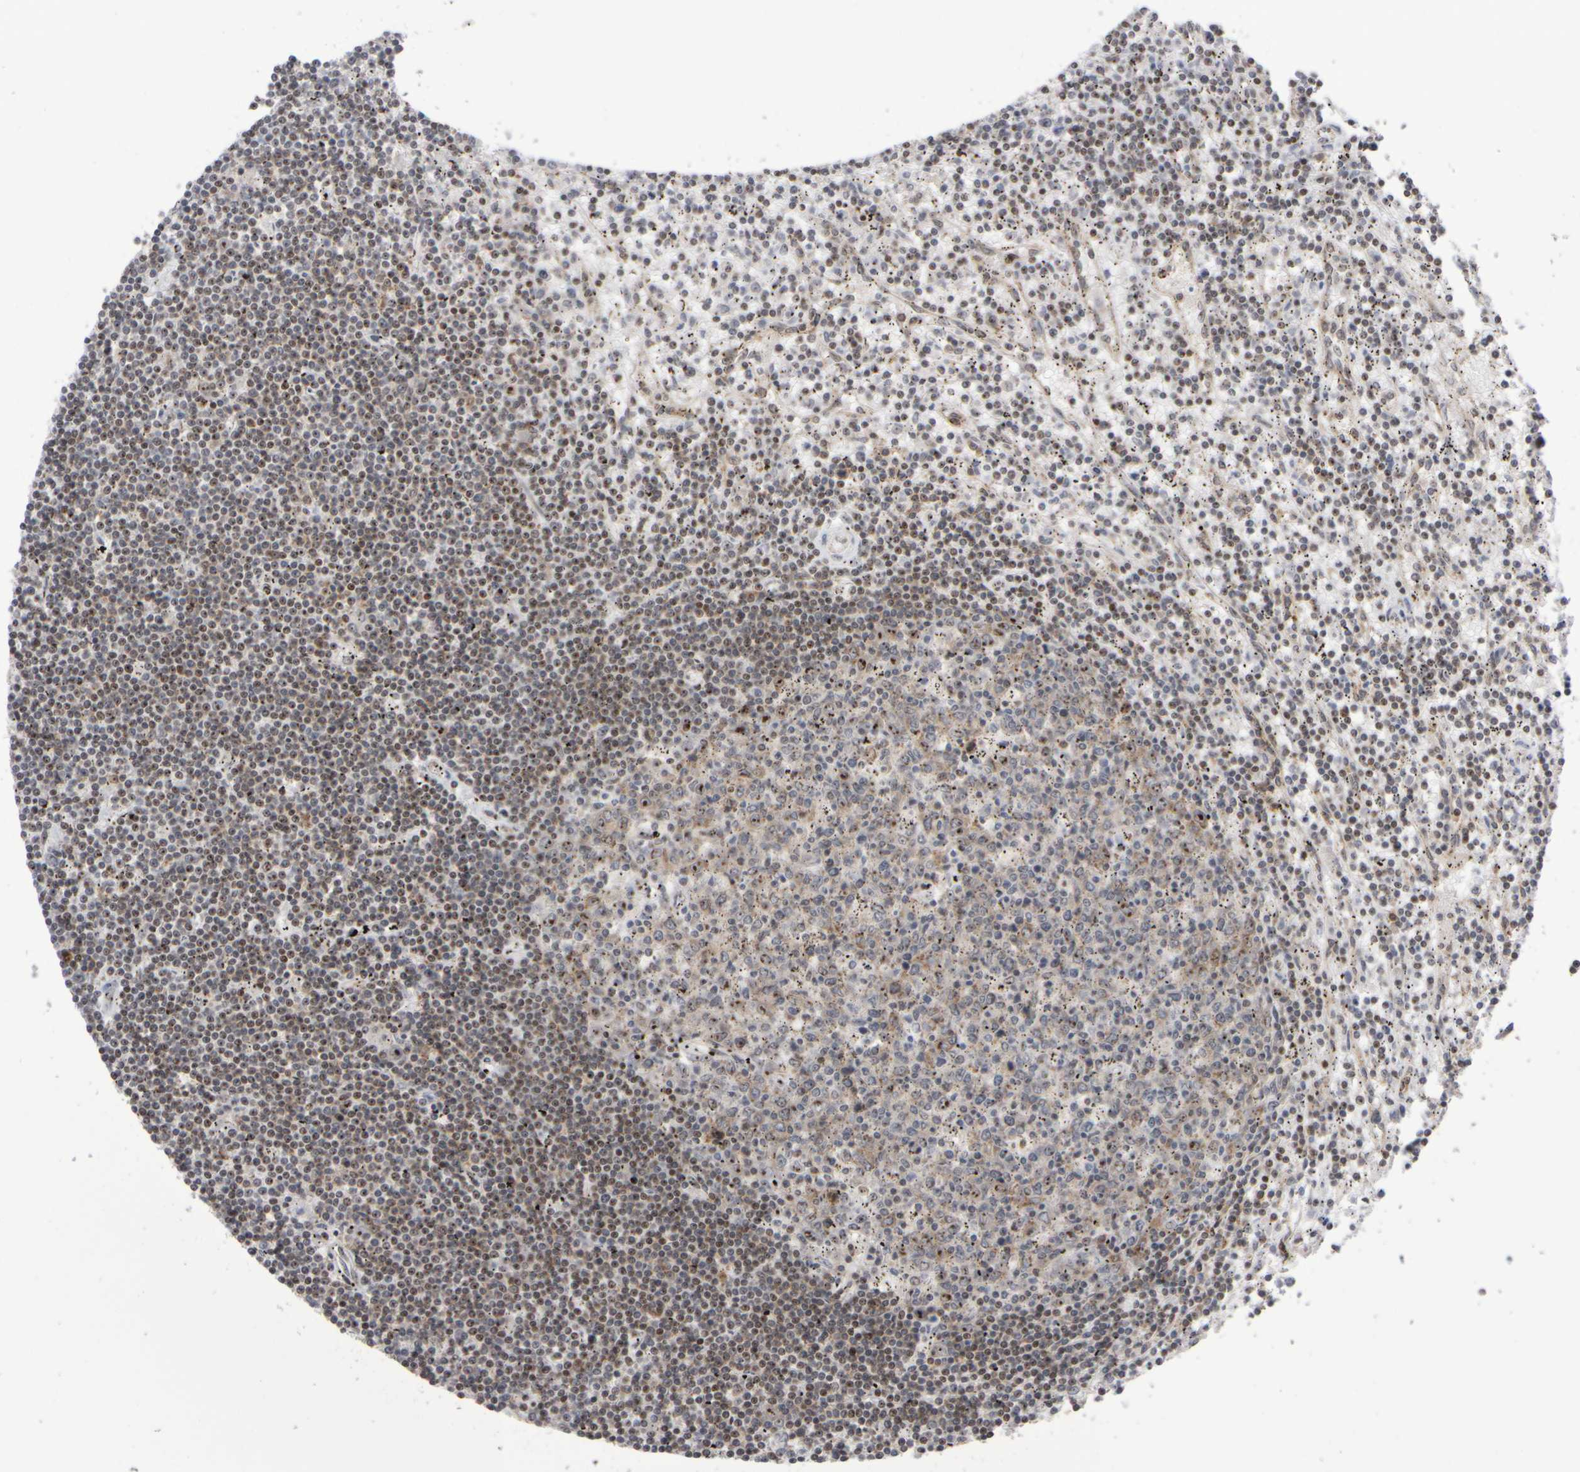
{"staining": {"intensity": "moderate", "quantity": ">75%", "location": "cytoplasmic/membranous,nuclear"}, "tissue": "lymphoma", "cell_type": "Tumor cells", "image_type": "cancer", "snomed": [{"axis": "morphology", "description": "Malignant lymphoma, non-Hodgkin's type, Low grade"}, {"axis": "topography", "description": "Spleen"}], "caption": "A histopathology image of lymphoma stained for a protein displays moderate cytoplasmic/membranous and nuclear brown staining in tumor cells. Using DAB (brown) and hematoxylin (blue) stains, captured at high magnification using brightfield microscopy.", "gene": "SURF6", "patient": {"sex": "male", "age": 76}}